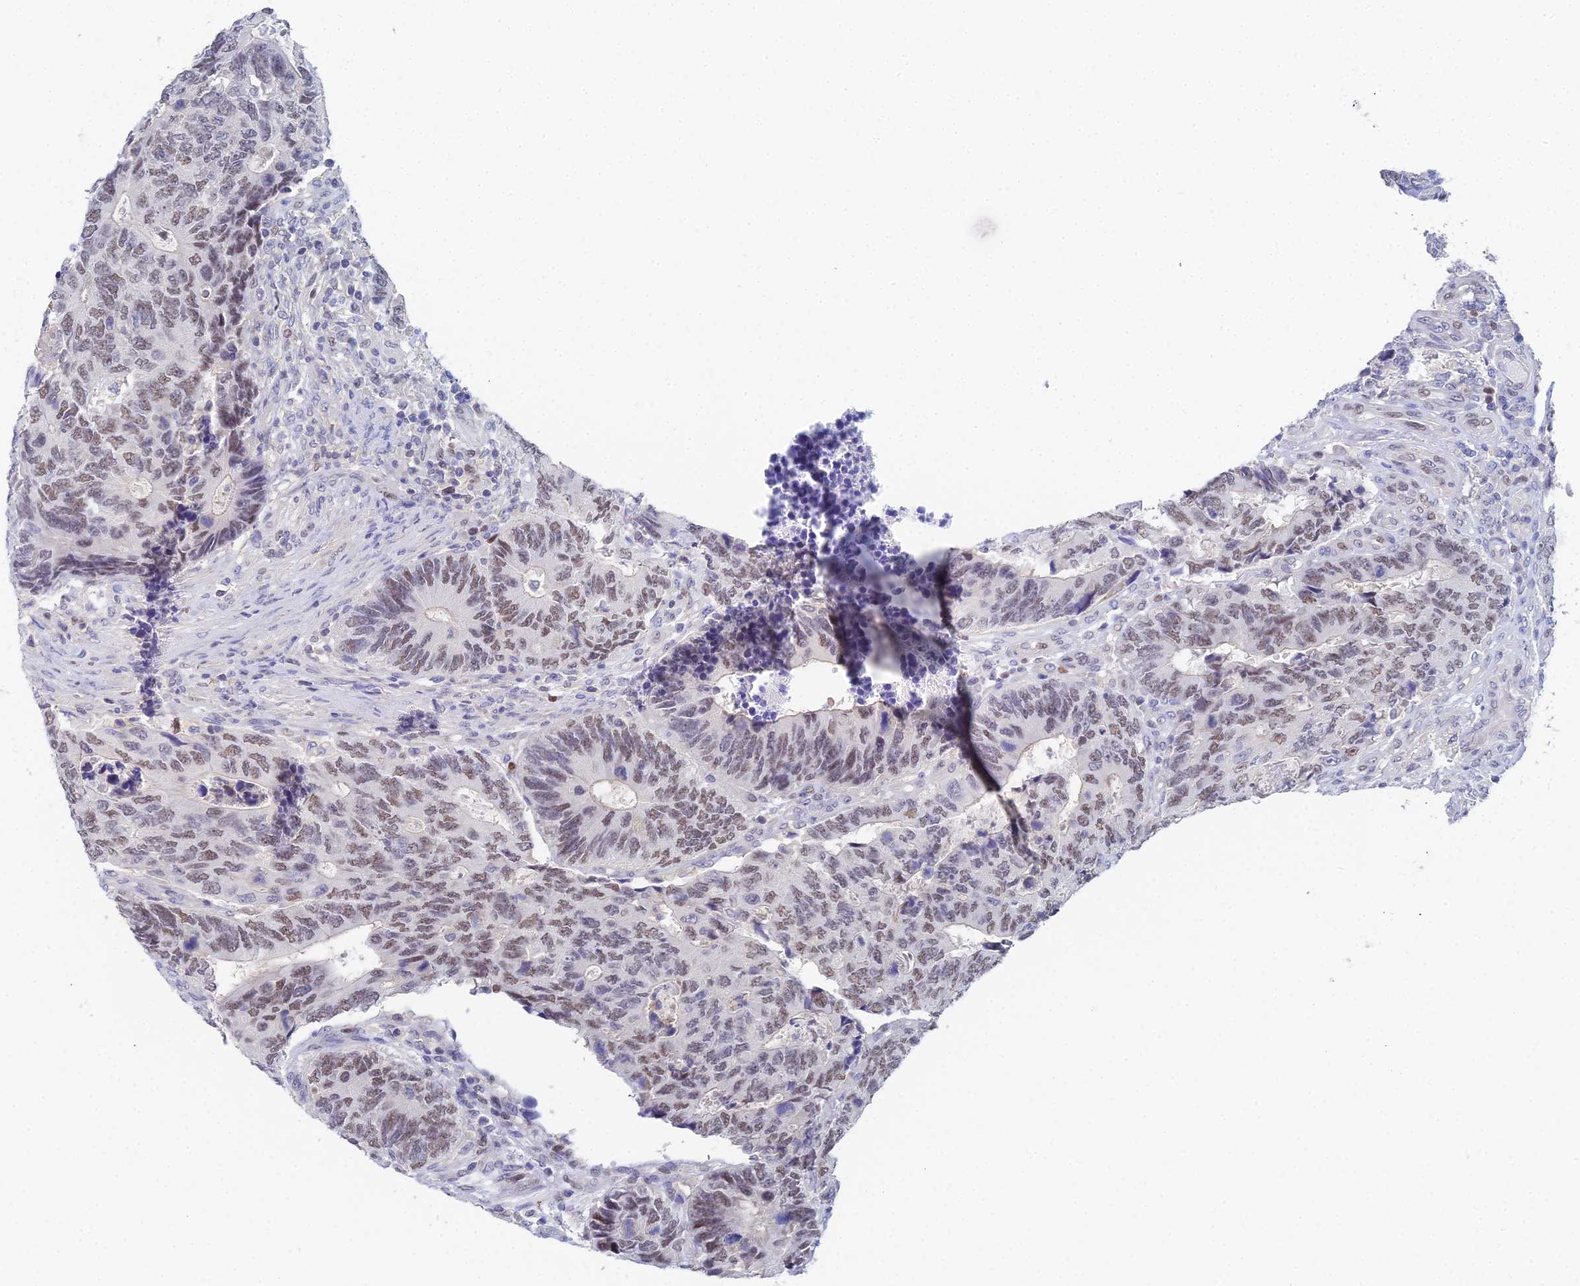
{"staining": {"intensity": "moderate", "quantity": ">75%", "location": "nuclear"}, "tissue": "colorectal cancer", "cell_type": "Tumor cells", "image_type": "cancer", "snomed": [{"axis": "morphology", "description": "Adenocarcinoma, NOS"}, {"axis": "topography", "description": "Colon"}], "caption": "Moderate nuclear staining is seen in about >75% of tumor cells in colorectal adenocarcinoma.", "gene": "MCM2", "patient": {"sex": "male", "age": 87}}